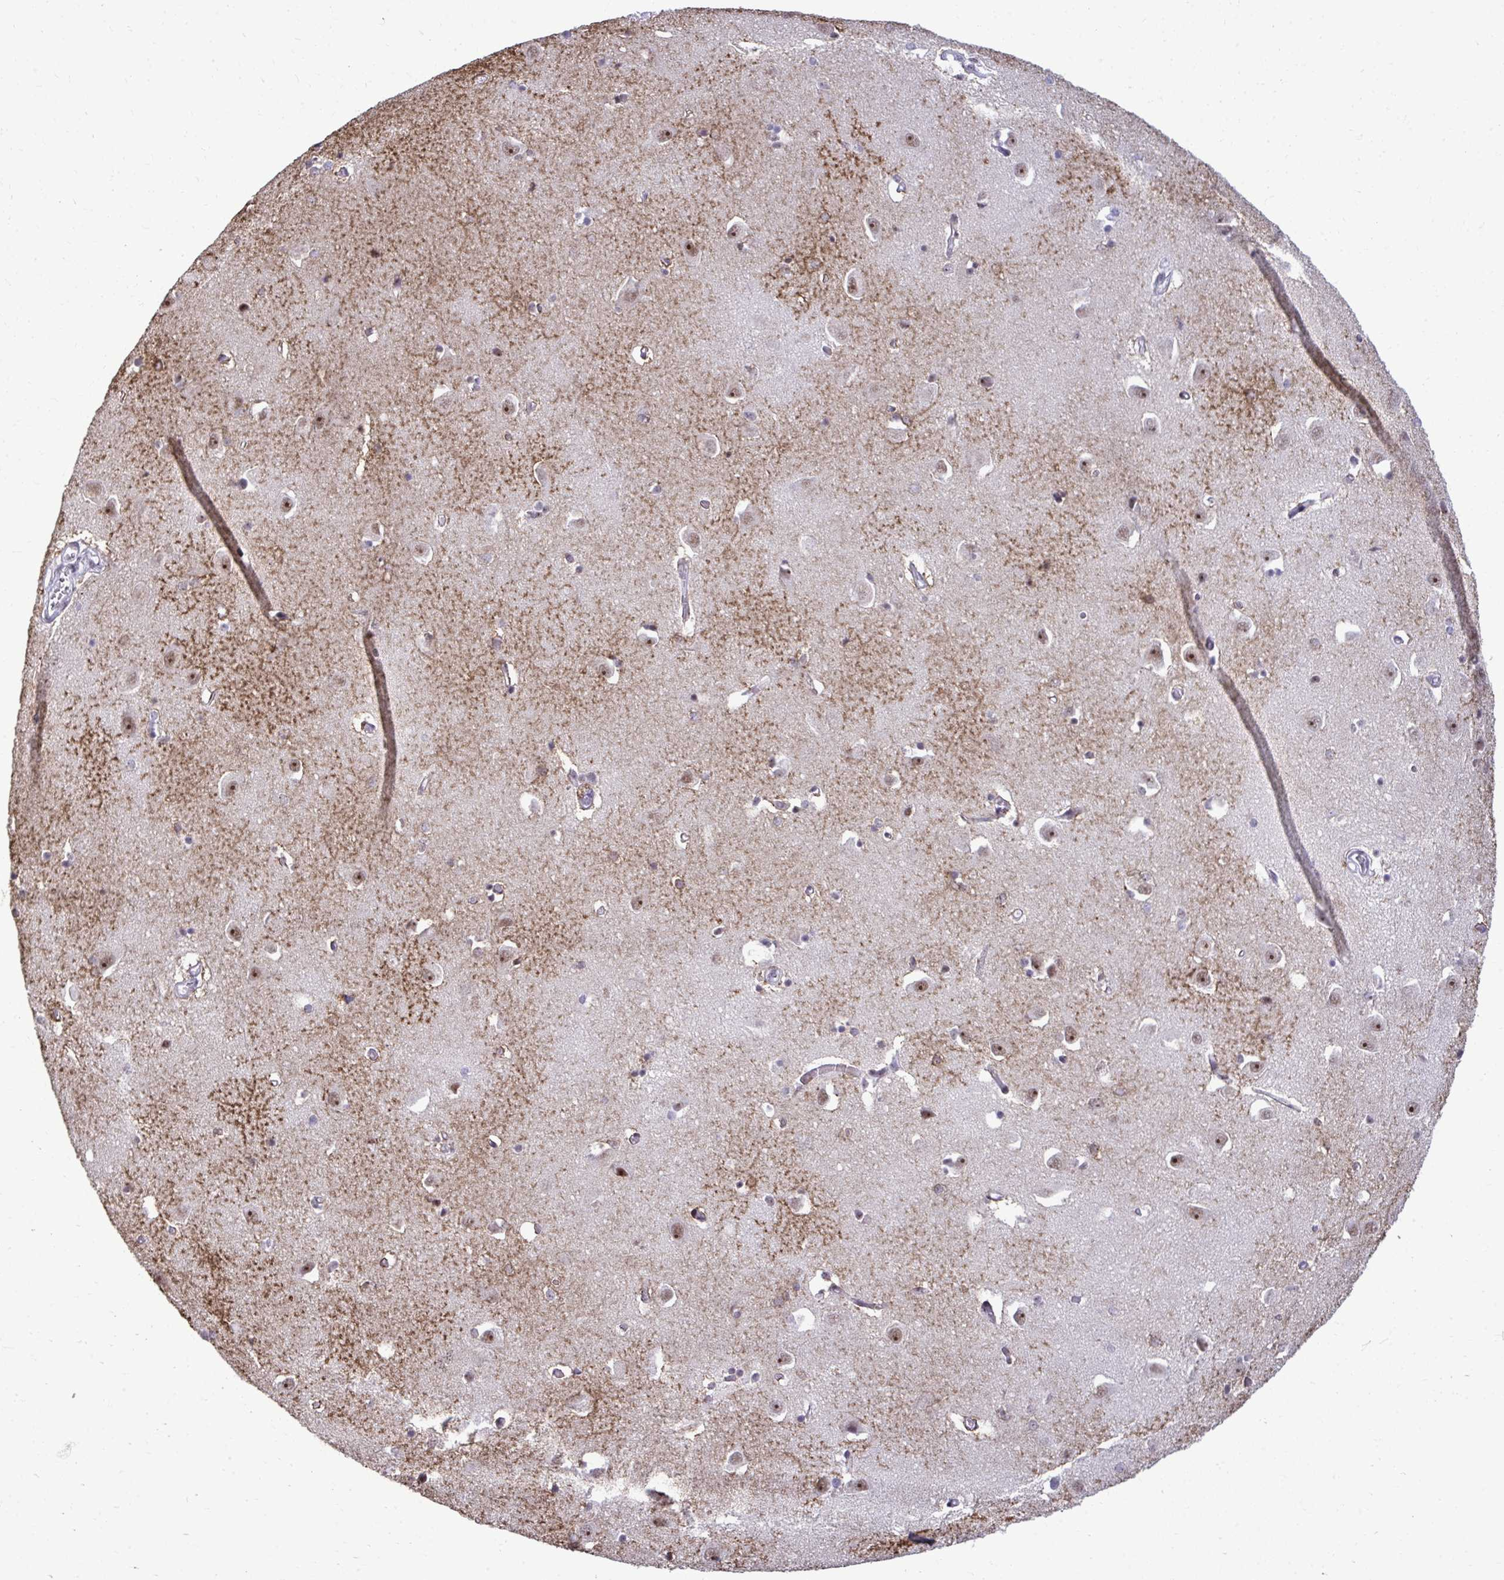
{"staining": {"intensity": "strong", "quantity": "<25%", "location": "nuclear"}, "tissue": "caudate", "cell_type": "Glial cells", "image_type": "normal", "snomed": [{"axis": "morphology", "description": "Normal tissue, NOS"}, {"axis": "topography", "description": "Lateral ventricle wall"}, {"axis": "topography", "description": "Hippocampus"}], "caption": "Protein expression by immunohistochemistry (IHC) demonstrates strong nuclear expression in about <25% of glial cells in unremarkable caudate. (DAB IHC, brown staining for protein, blue staining for nuclei).", "gene": "PELP1", "patient": {"sex": "female", "age": 63}}